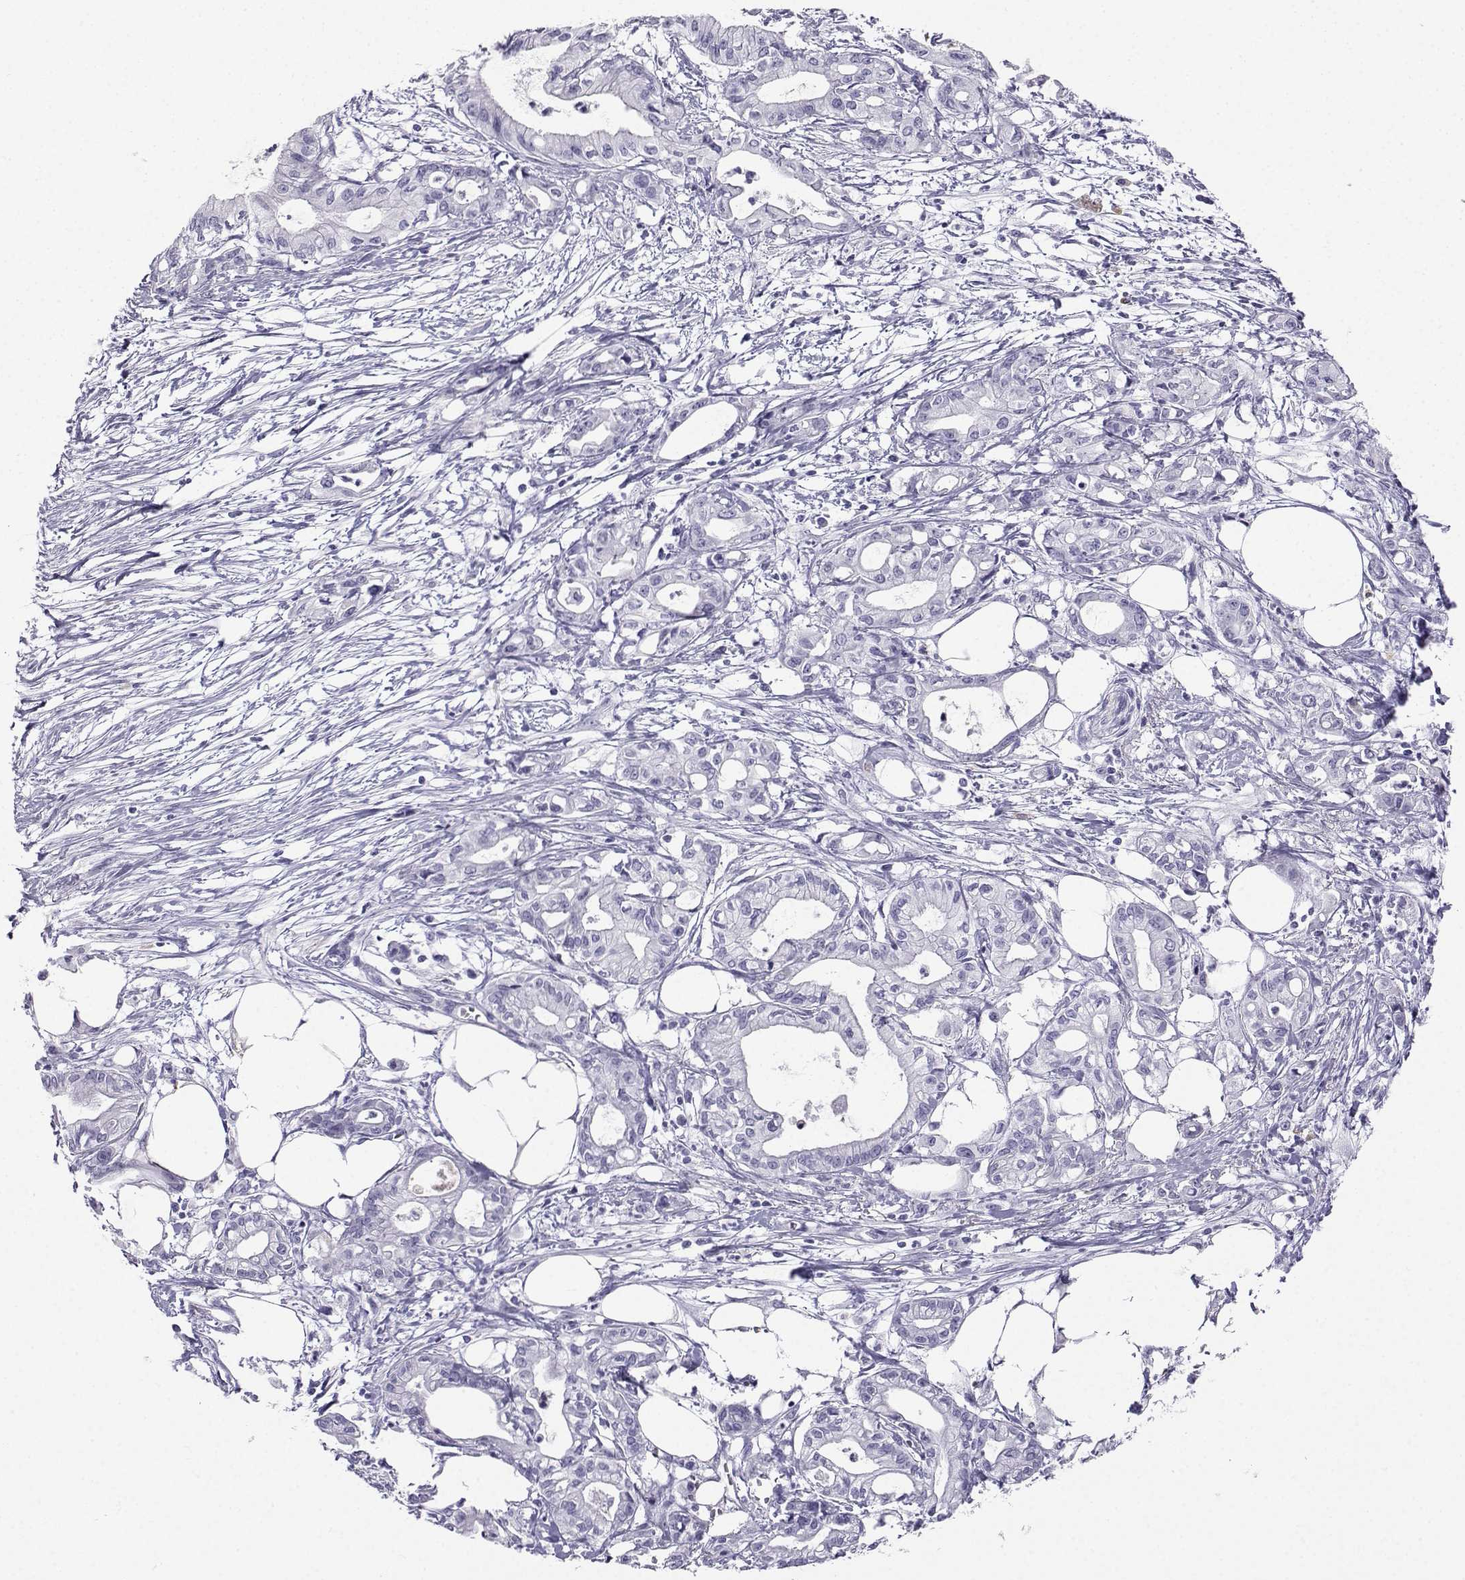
{"staining": {"intensity": "negative", "quantity": "none", "location": "none"}, "tissue": "pancreatic cancer", "cell_type": "Tumor cells", "image_type": "cancer", "snomed": [{"axis": "morphology", "description": "Adenocarcinoma, NOS"}, {"axis": "topography", "description": "Pancreas"}], "caption": "High power microscopy histopathology image of an immunohistochemistry (IHC) photomicrograph of pancreatic adenocarcinoma, revealing no significant positivity in tumor cells.", "gene": "SLC18A2", "patient": {"sex": "male", "age": 71}}